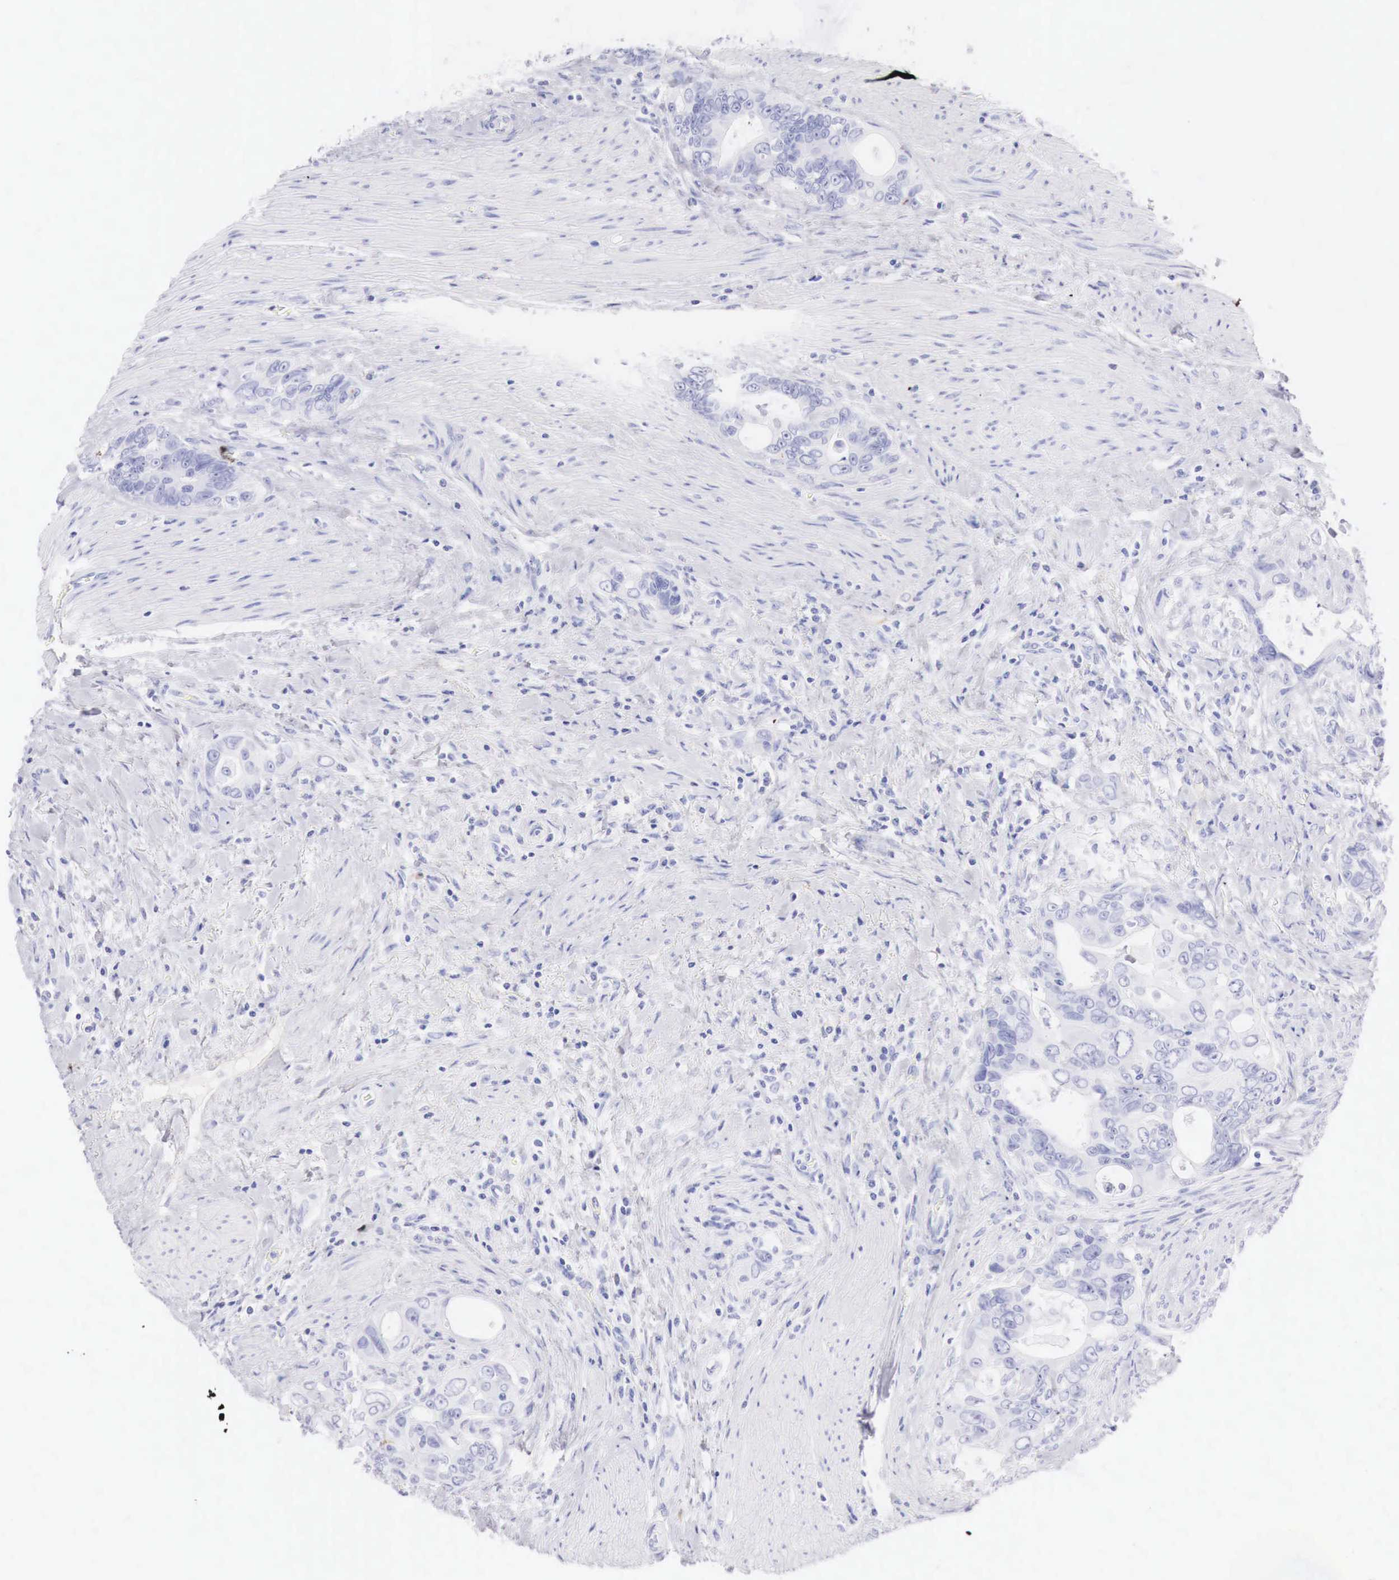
{"staining": {"intensity": "negative", "quantity": "none", "location": "none"}, "tissue": "colorectal cancer", "cell_type": "Tumor cells", "image_type": "cancer", "snomed": [{"axis": "morphology", "description": "Adenocarcinoma, NOS"}, {"axis": "topography", "description": "Rectum"}], "caption": "This is an immunohistochemistry (IHC) photomicrograph of colorectal adenocarcinoma. There is no expression in tumor cells.", "gene": "INHA", "patient": {"sex": "female", "age": 57}}